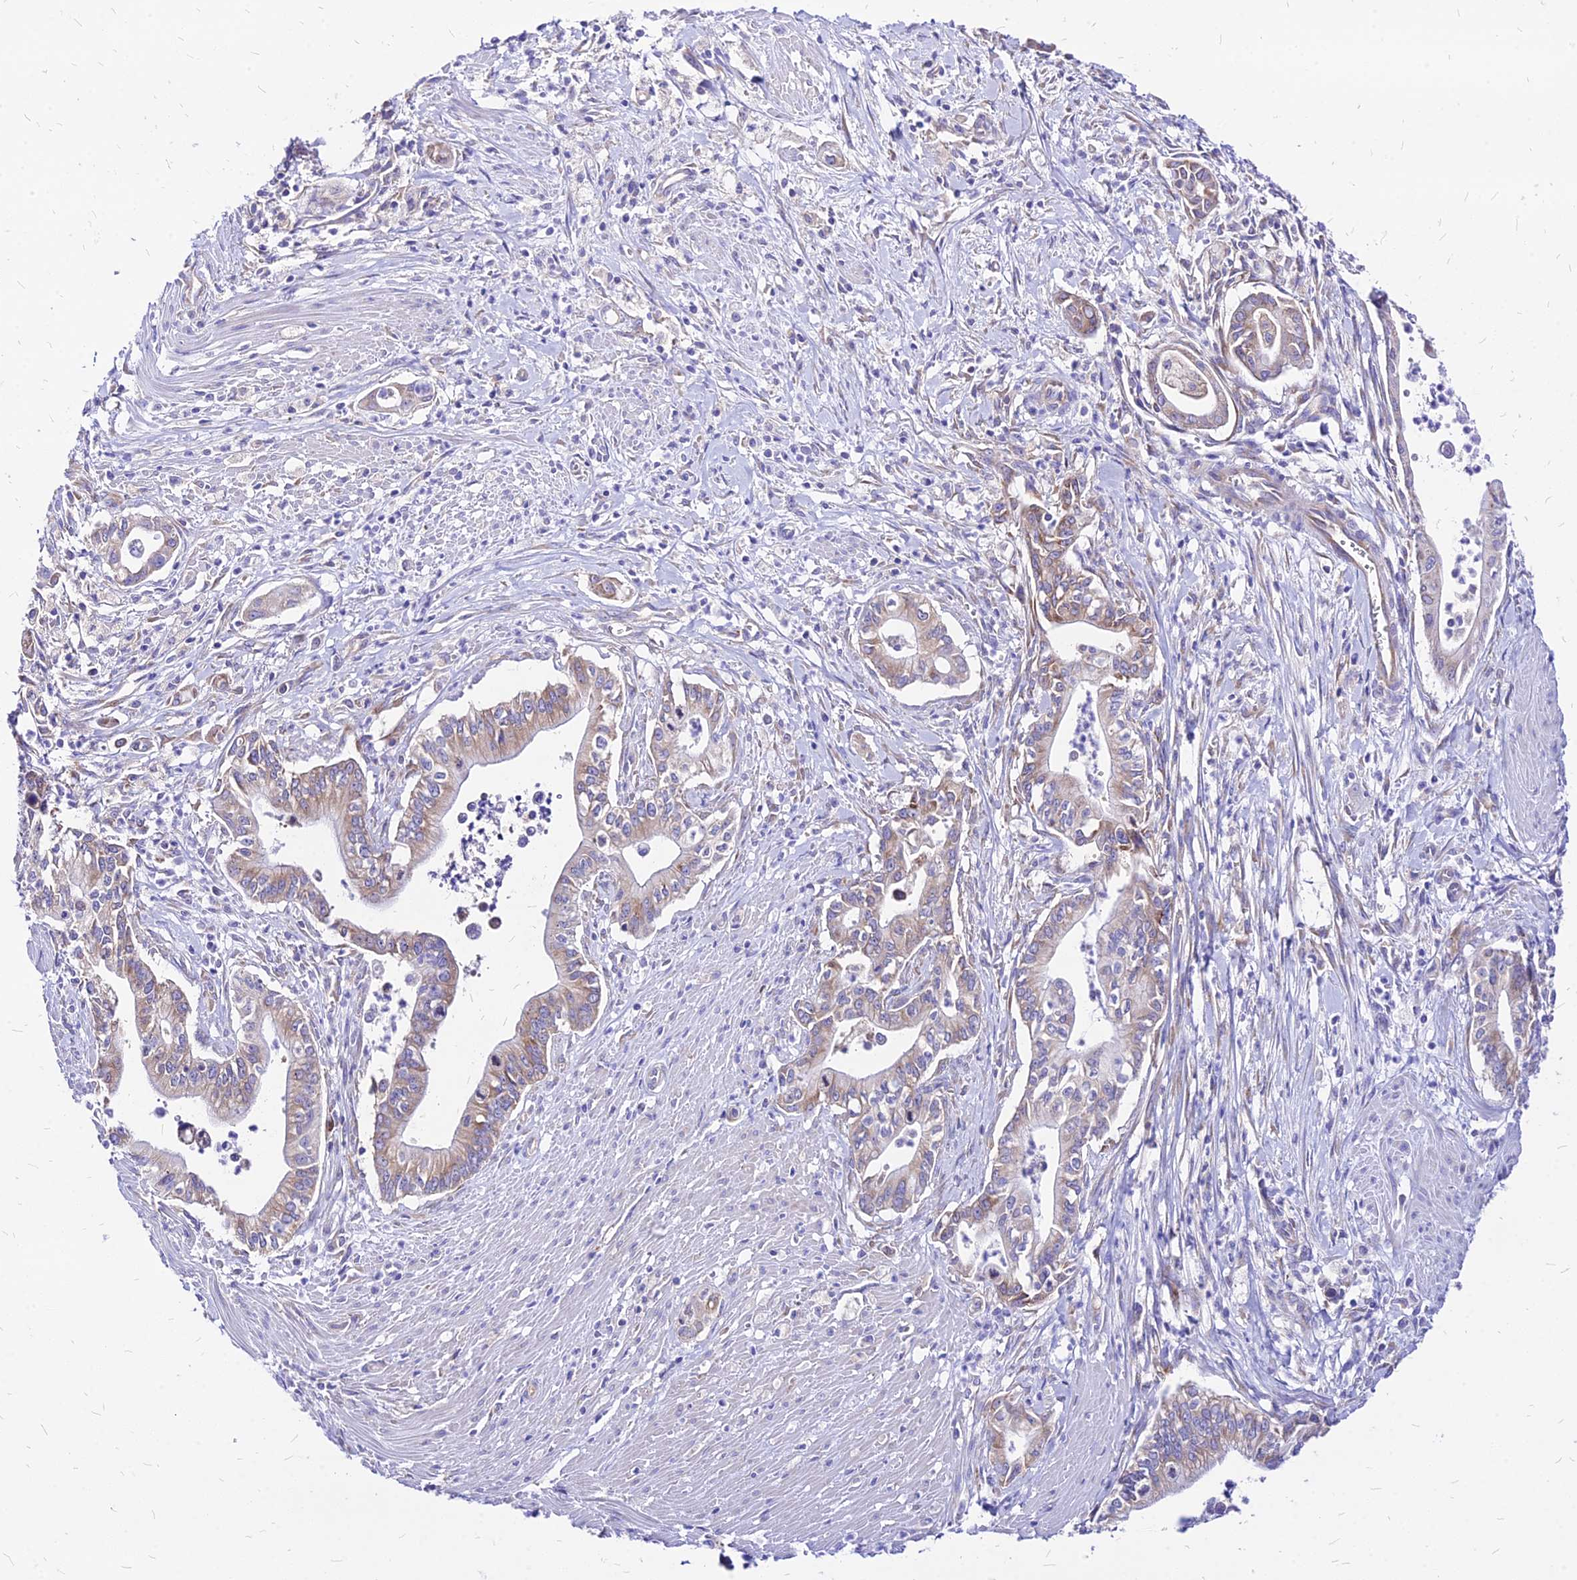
{"staining": {"intensity": "weak", "quantity": "25%-75%", "location": "cytoplasmic/membranous"}, "tissue": "pancreatic cancer", "cell_type": "Tumor cells", "image_type": "cancer", "snomed": [{"axis": "morphology", "description": "Adenocarcinoma, NOS"}, {"axis": "topography", "description": "Pancreas"}], "caption": "The image exhibits immunohistochemical staining of adenocarcinoma (pancreatic). There is weak cytoplasmic/membranous staining is seen in approximately 25%-75% of tumor cells.", "gene": "RPL19", "patient": {"sex": "male", "age": 78}}